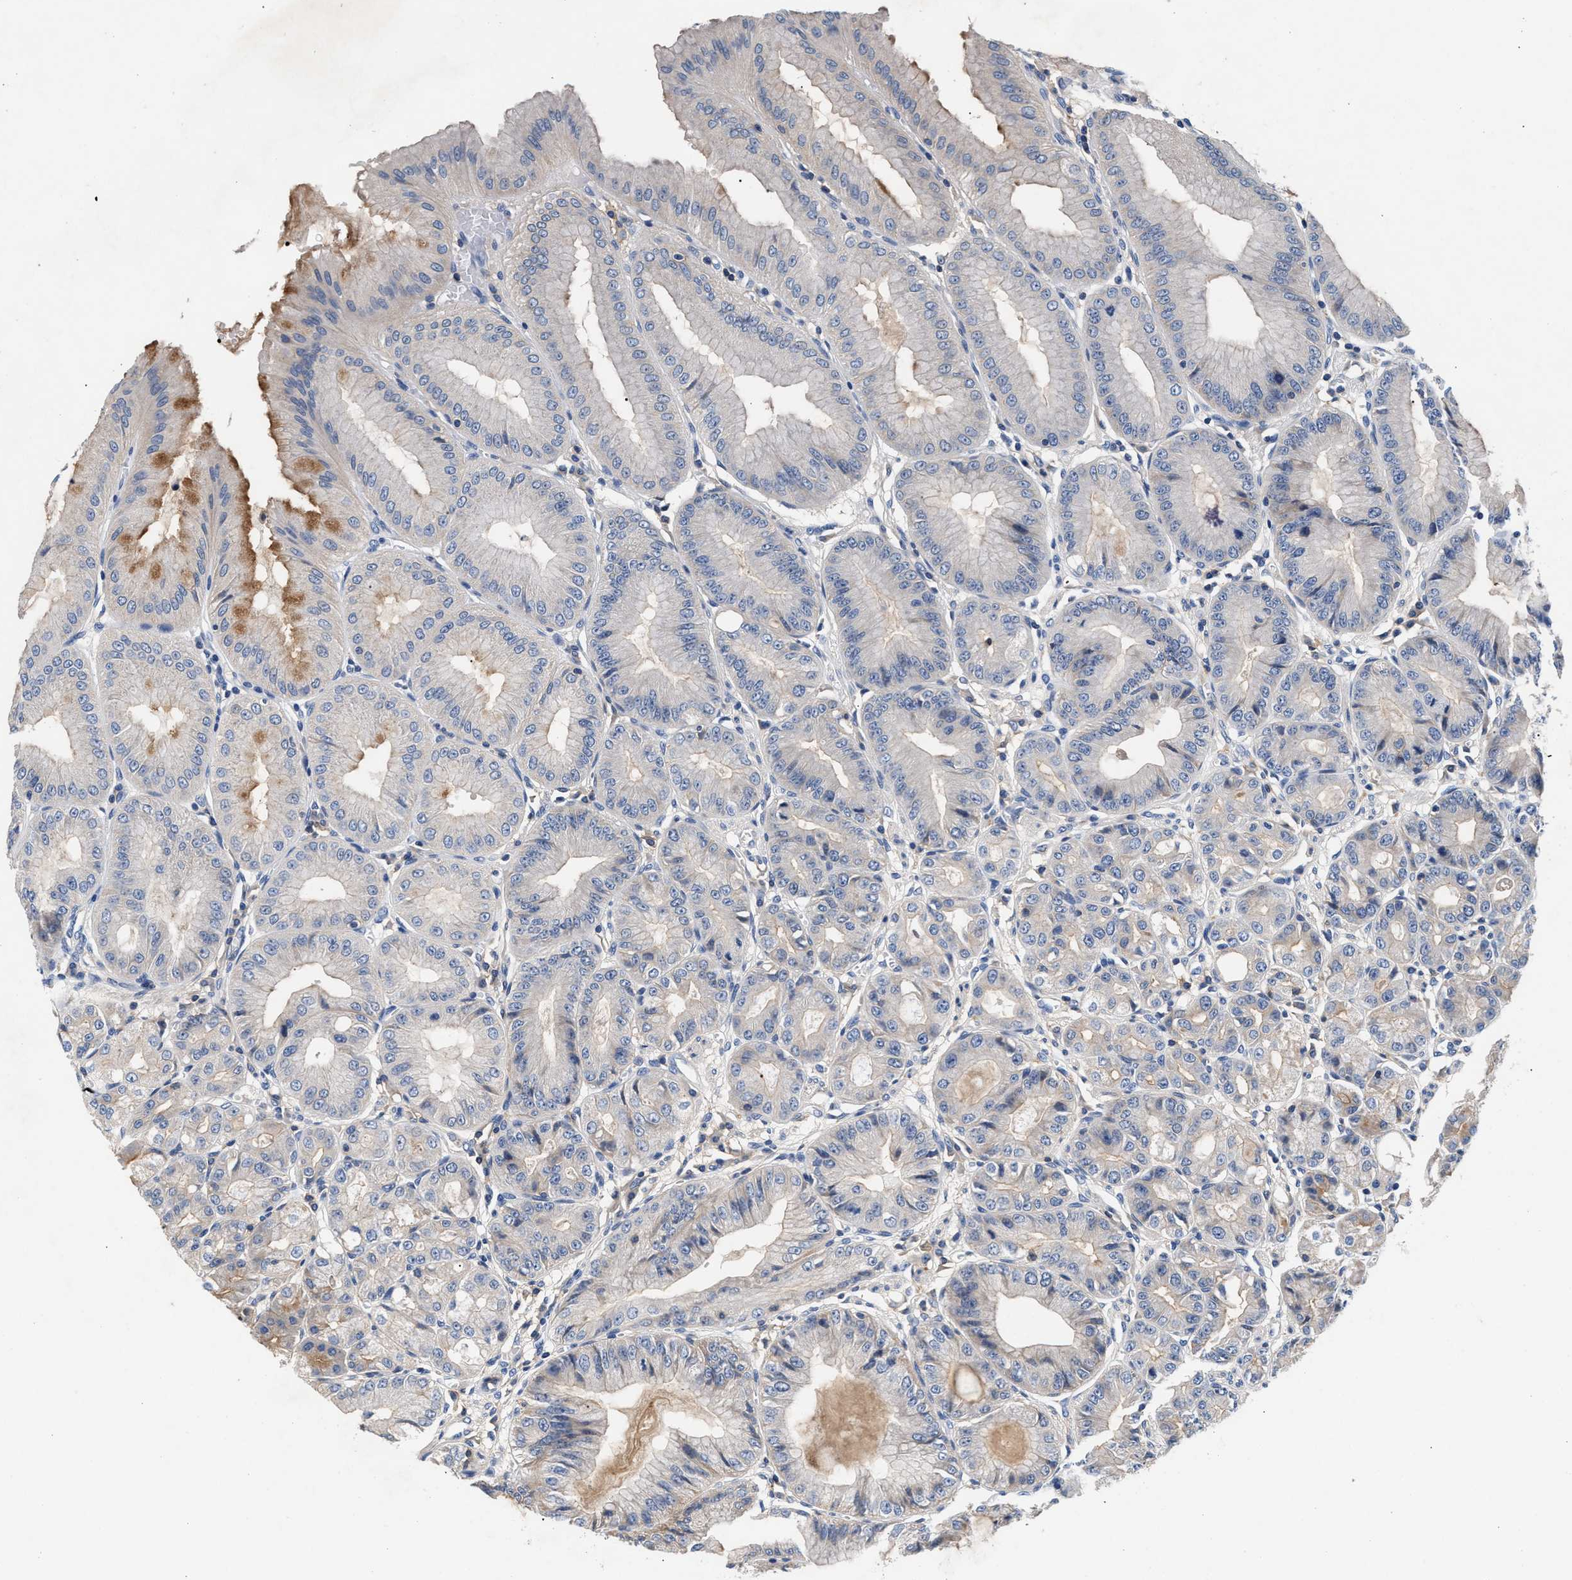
{"staining": {"intensity": "negative", "quantity": "none", "location": "none"}, "tissue": "stomach", "cell_type": "Glandular cells", "image_type": "normal", "snomed": [{"axis": "morphology", "description": "Normal tissue, NOS"}, {"axis": "topography", "description": "Stomach, lower"}], "caption": "Immunohistochemistry (IHC) photomicrograph of unremarkable stomach: stomach stained with DAB (3,3'-diaminobenzidine) exhibits no significant protein positivity in glandular cells.", "gene": "GNAI3", "patient": {"sex": "male", "age": 71}}